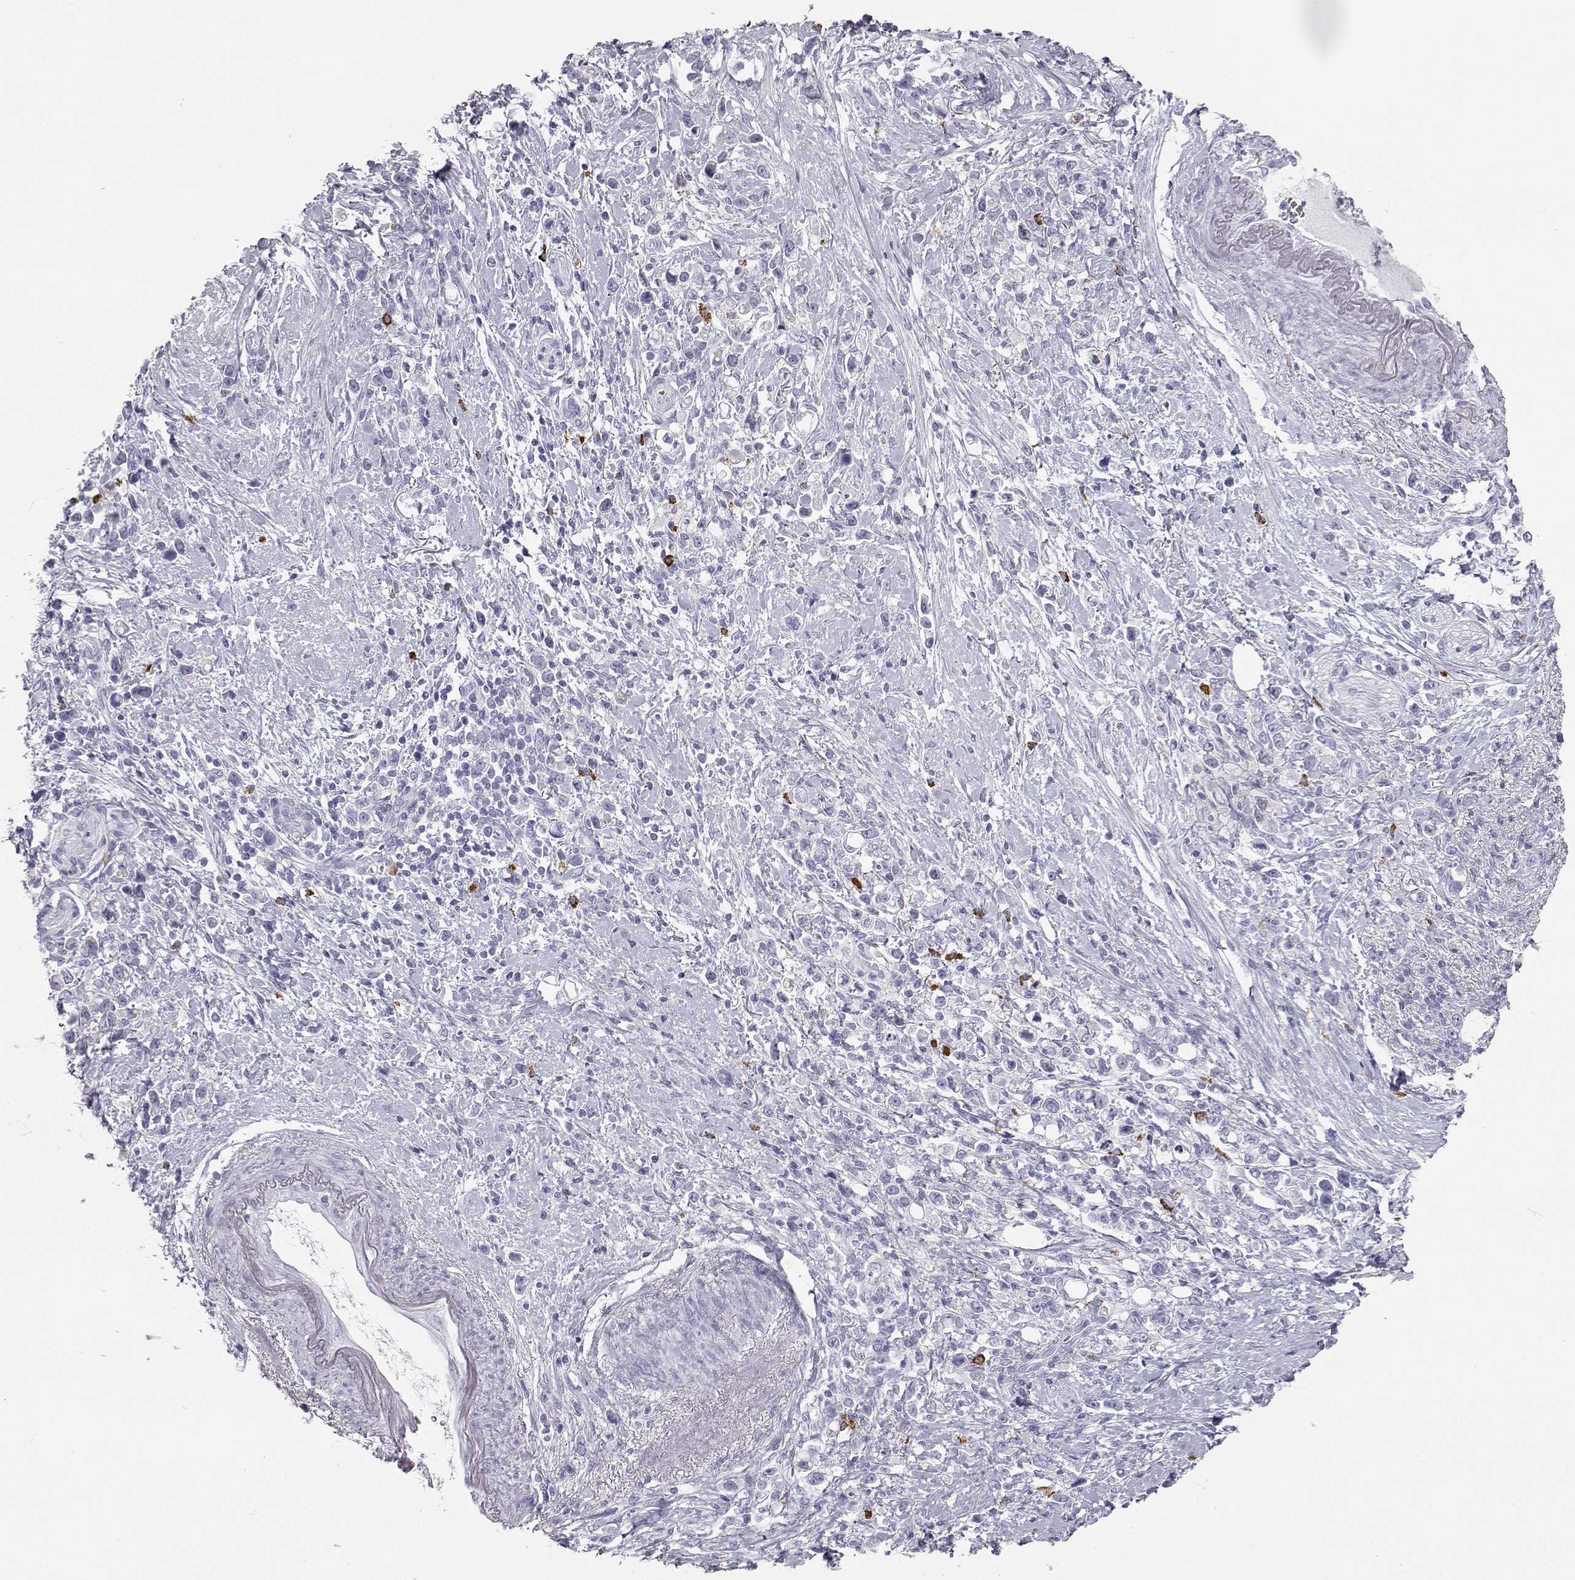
{"staining": {"intensity": "negative", "quantity": "none", "location": "none"}, "tissue": "stomach cancer", "cell_type": "Tumor cells", "image_type": "cancer", "snomed": [{"axis": "morphology", "description": "Adenocarcinoma, NOS"}, {"axis": "topography", "description": "Stomach"}], "caption": "The histopathology image demonstrates no staining of tumor cells in stomach cancer (adenocarcinoma).", "gene": "ITLN2", "patient": {"sex": "male", "age": 63}}